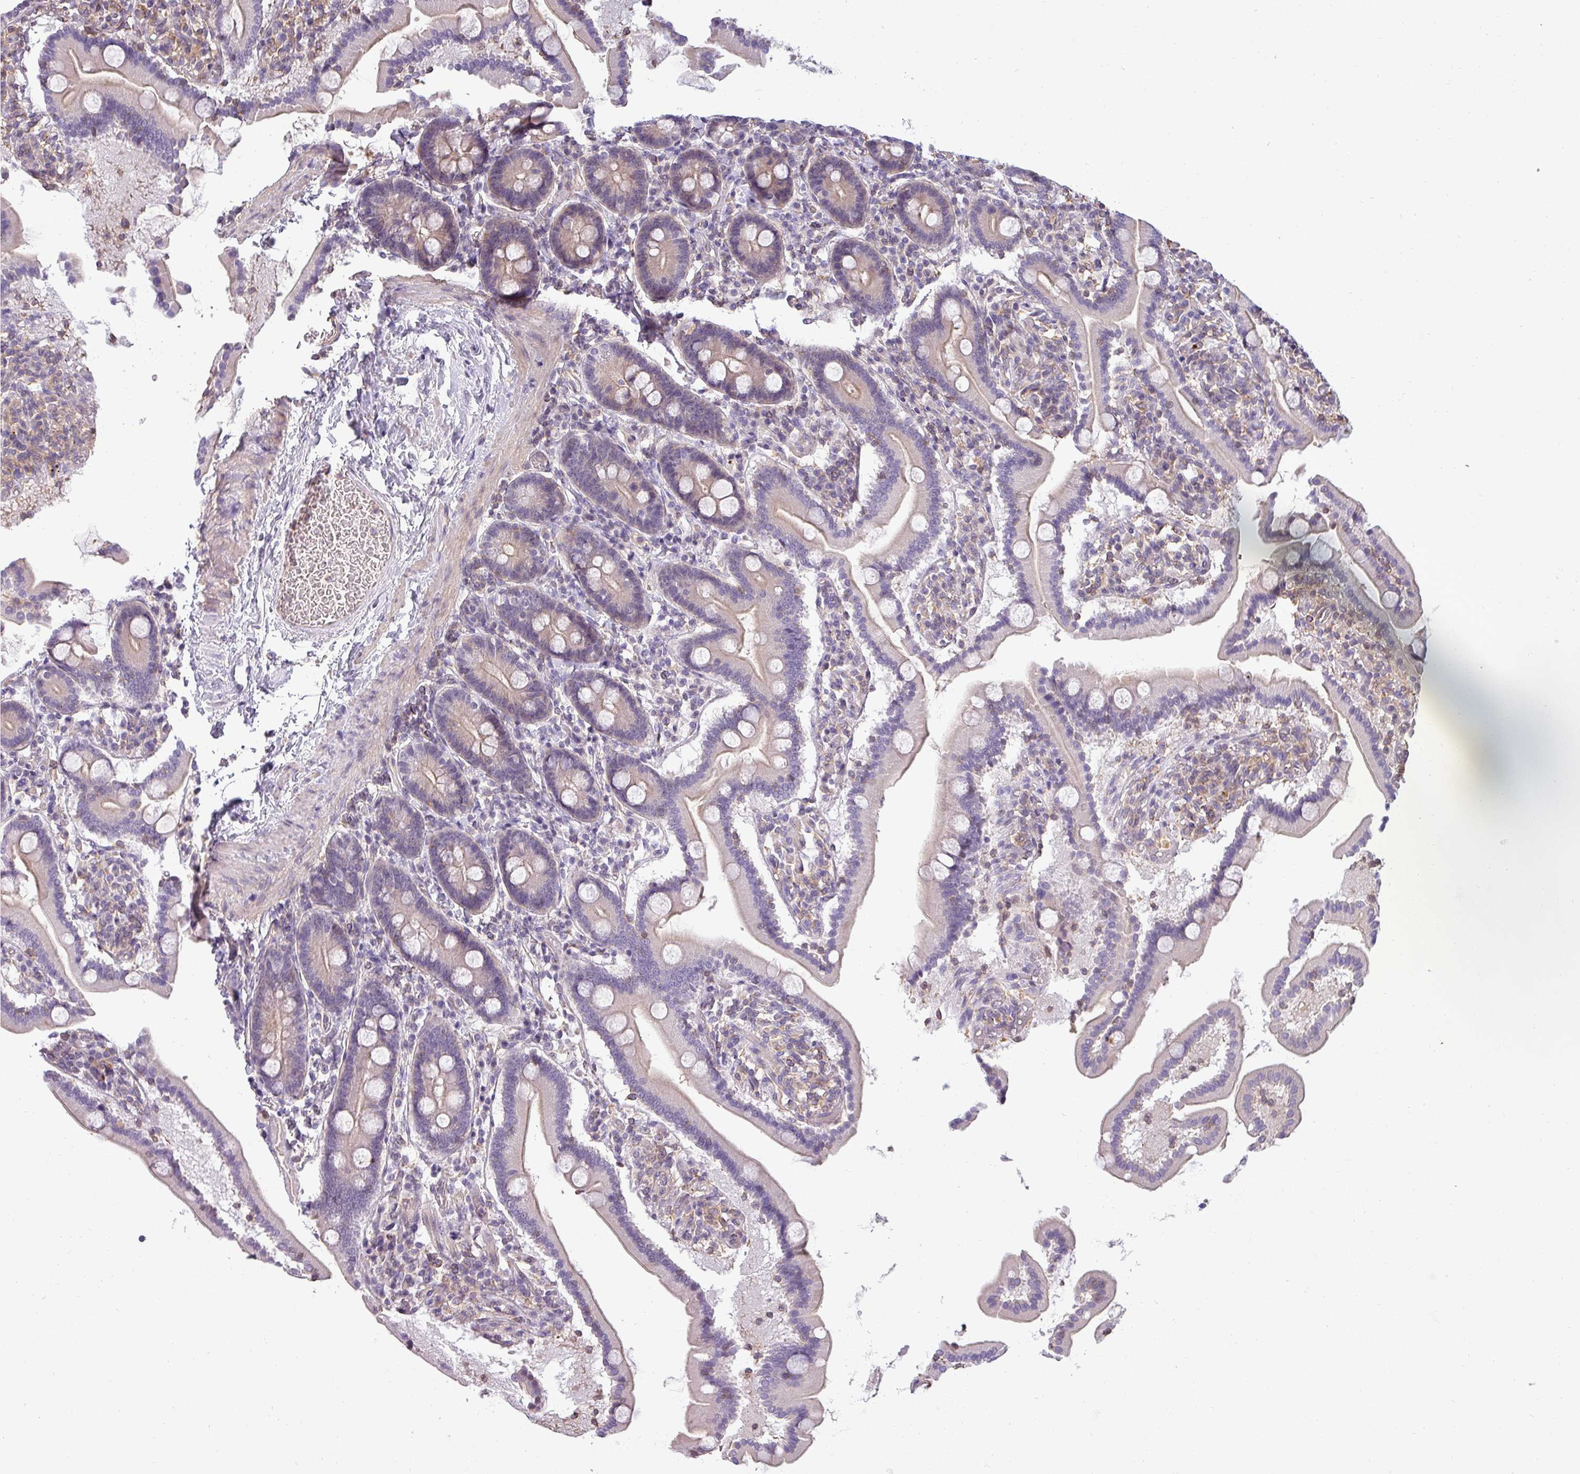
{"staining": {"intensity": "weak", "quantity": "<25%", "location": "cytoplasmic/membranous"}, "tissue": "duodenum", "cell_type": "Glandular cells", "image_type": "normal", "snomed": [{"axis": "morphology", "description": "Normal tissue, NOS"}, {"axis": "topography", "description": "Duodenum"}], "caption": "IHC of unremarkable duodenum exhibits no positivity in glandular cells. The staining is performed using DAB brown chromogen with nuclei counter-stained in using hematoxylin.", "gene": "ZNF835", "patient": {"sex": "male", "age": 55}}